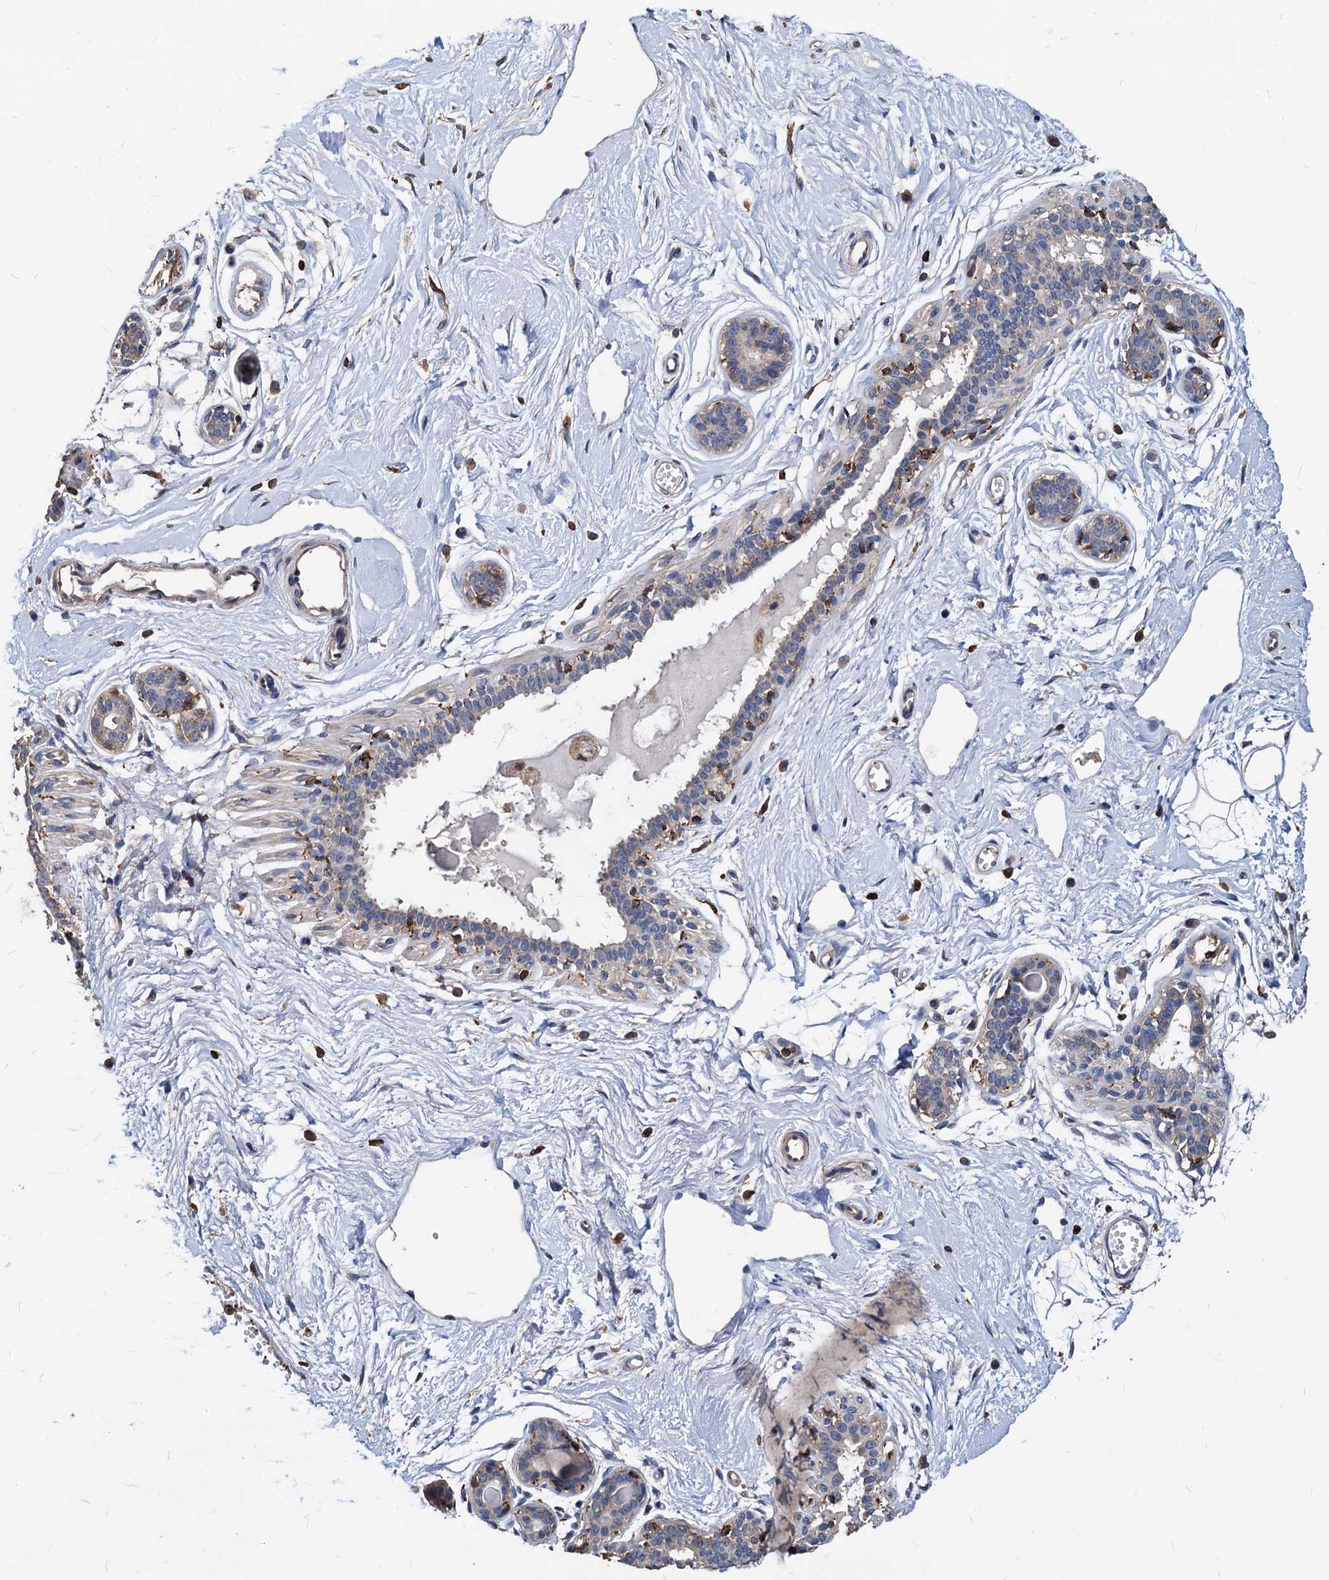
{"staining": {"intensity": "negative", "quantity": "none", "location": "none"}, "tissue": "breast", "cell_type": "Adipocytes", "image_type": "normal", "snomed": [{"axis": "morphology", "description": "Normal tissue, NOS"}, {"axis": "topography", "description": "Breast"}], "caption": "This is a histopathology image of IHC staining of normal breast, which shows no expression in adipocytes.", "gene": "LCP2", "patient": {"sex": "female", "age": 45}}